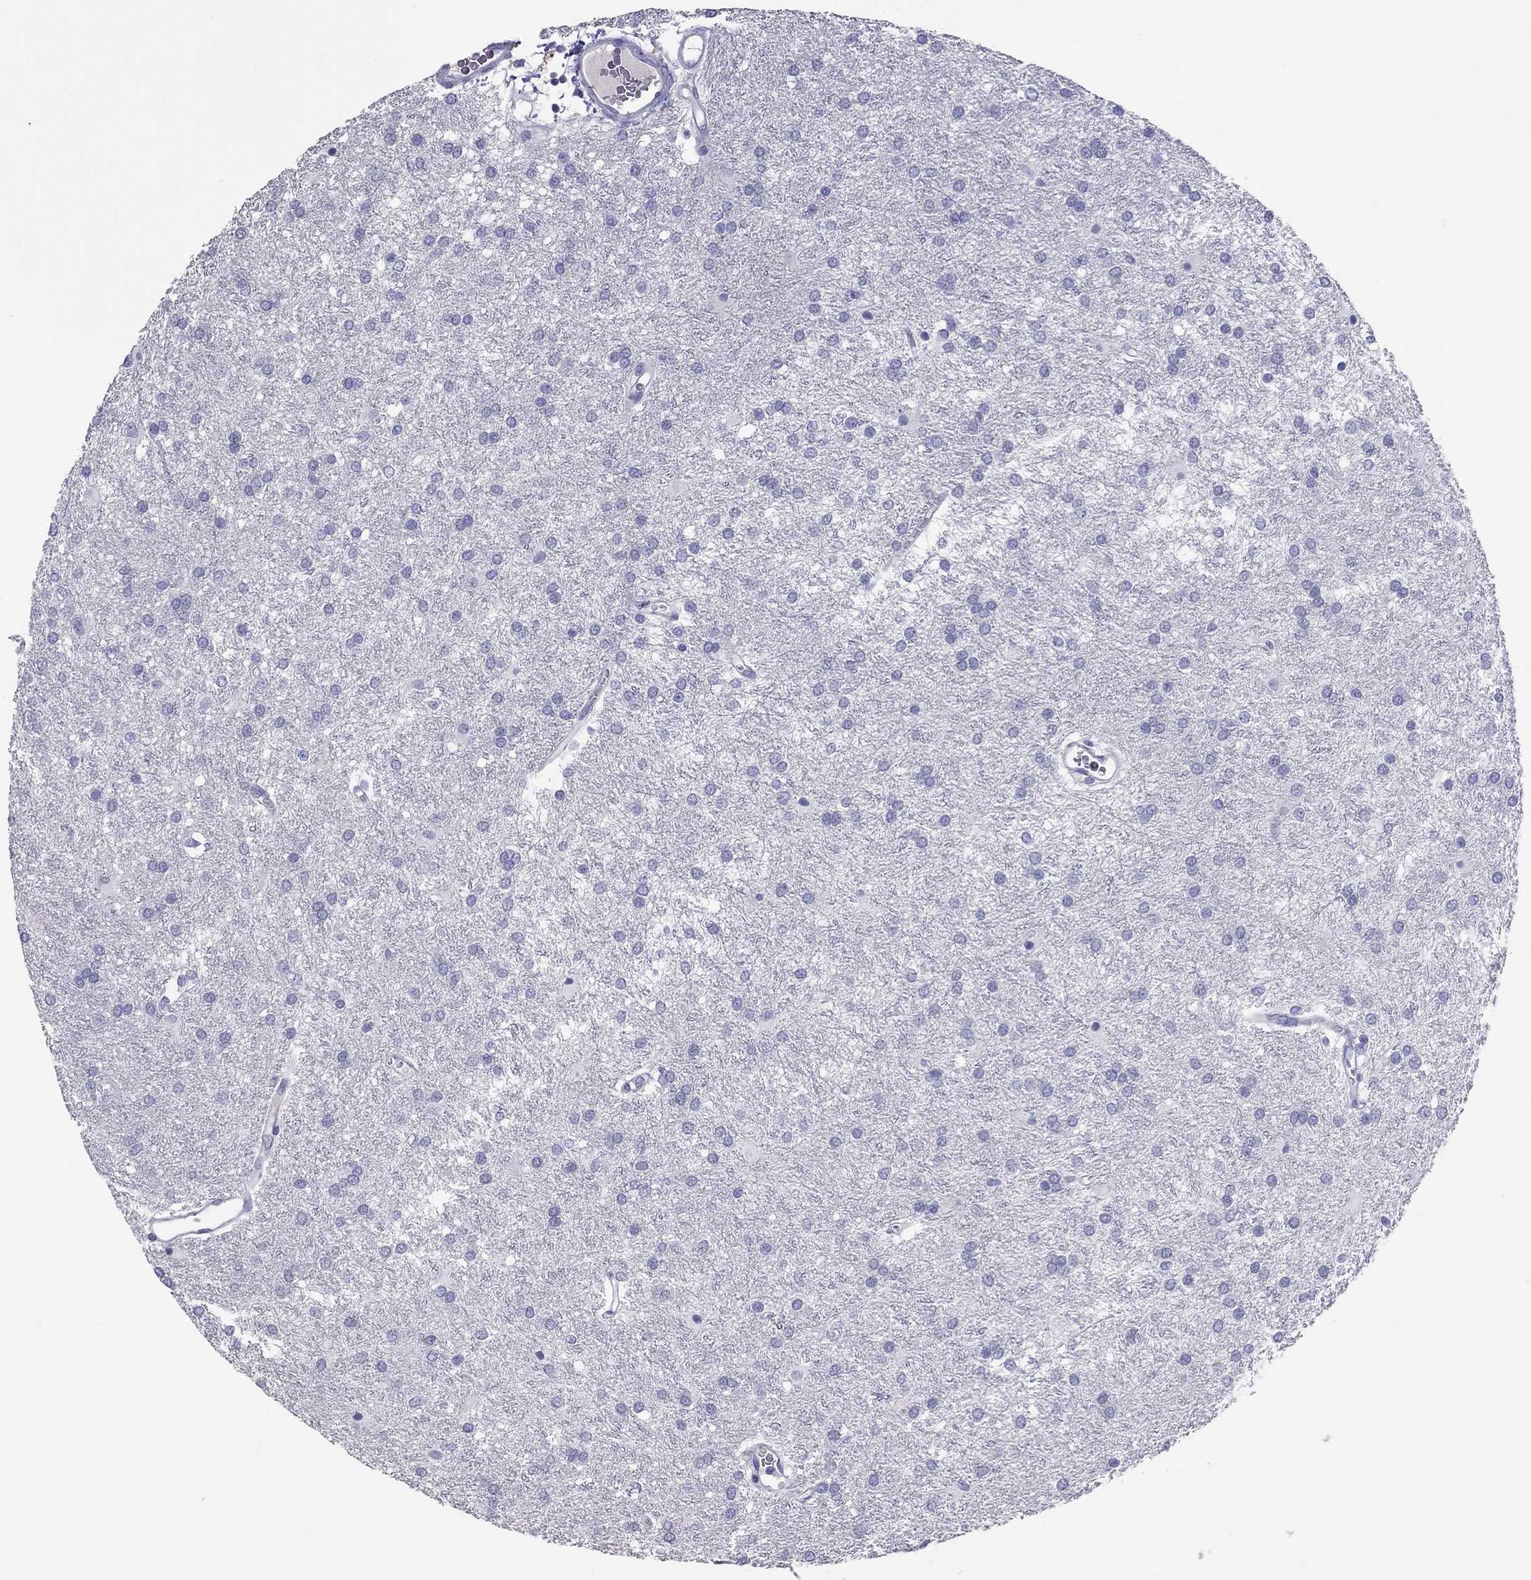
{"staining": {"intensity": "negative", "quantity": "none", "location": "none"}, "tissue": "glioma", "cell_type": "Tumor cells", "image_type": "cancer", "snomed": [{"axis": "morphology", "description": "Glioma, malignant, Low grade"}, {"axis": "topography", "description": "Brain"}], "caption": "The immunohistochemistry image has no significant staining in tumor cells of glioma tissue. The staining was performed using DAB (3,3'-diaminobenzidine) to visualize the protein expression in brown, while the nuclei were stained in blue with hematoxylin (Magnification: 20x).", "gene": "IL17REL", "patient": {"sex": "female", "age": 32}}